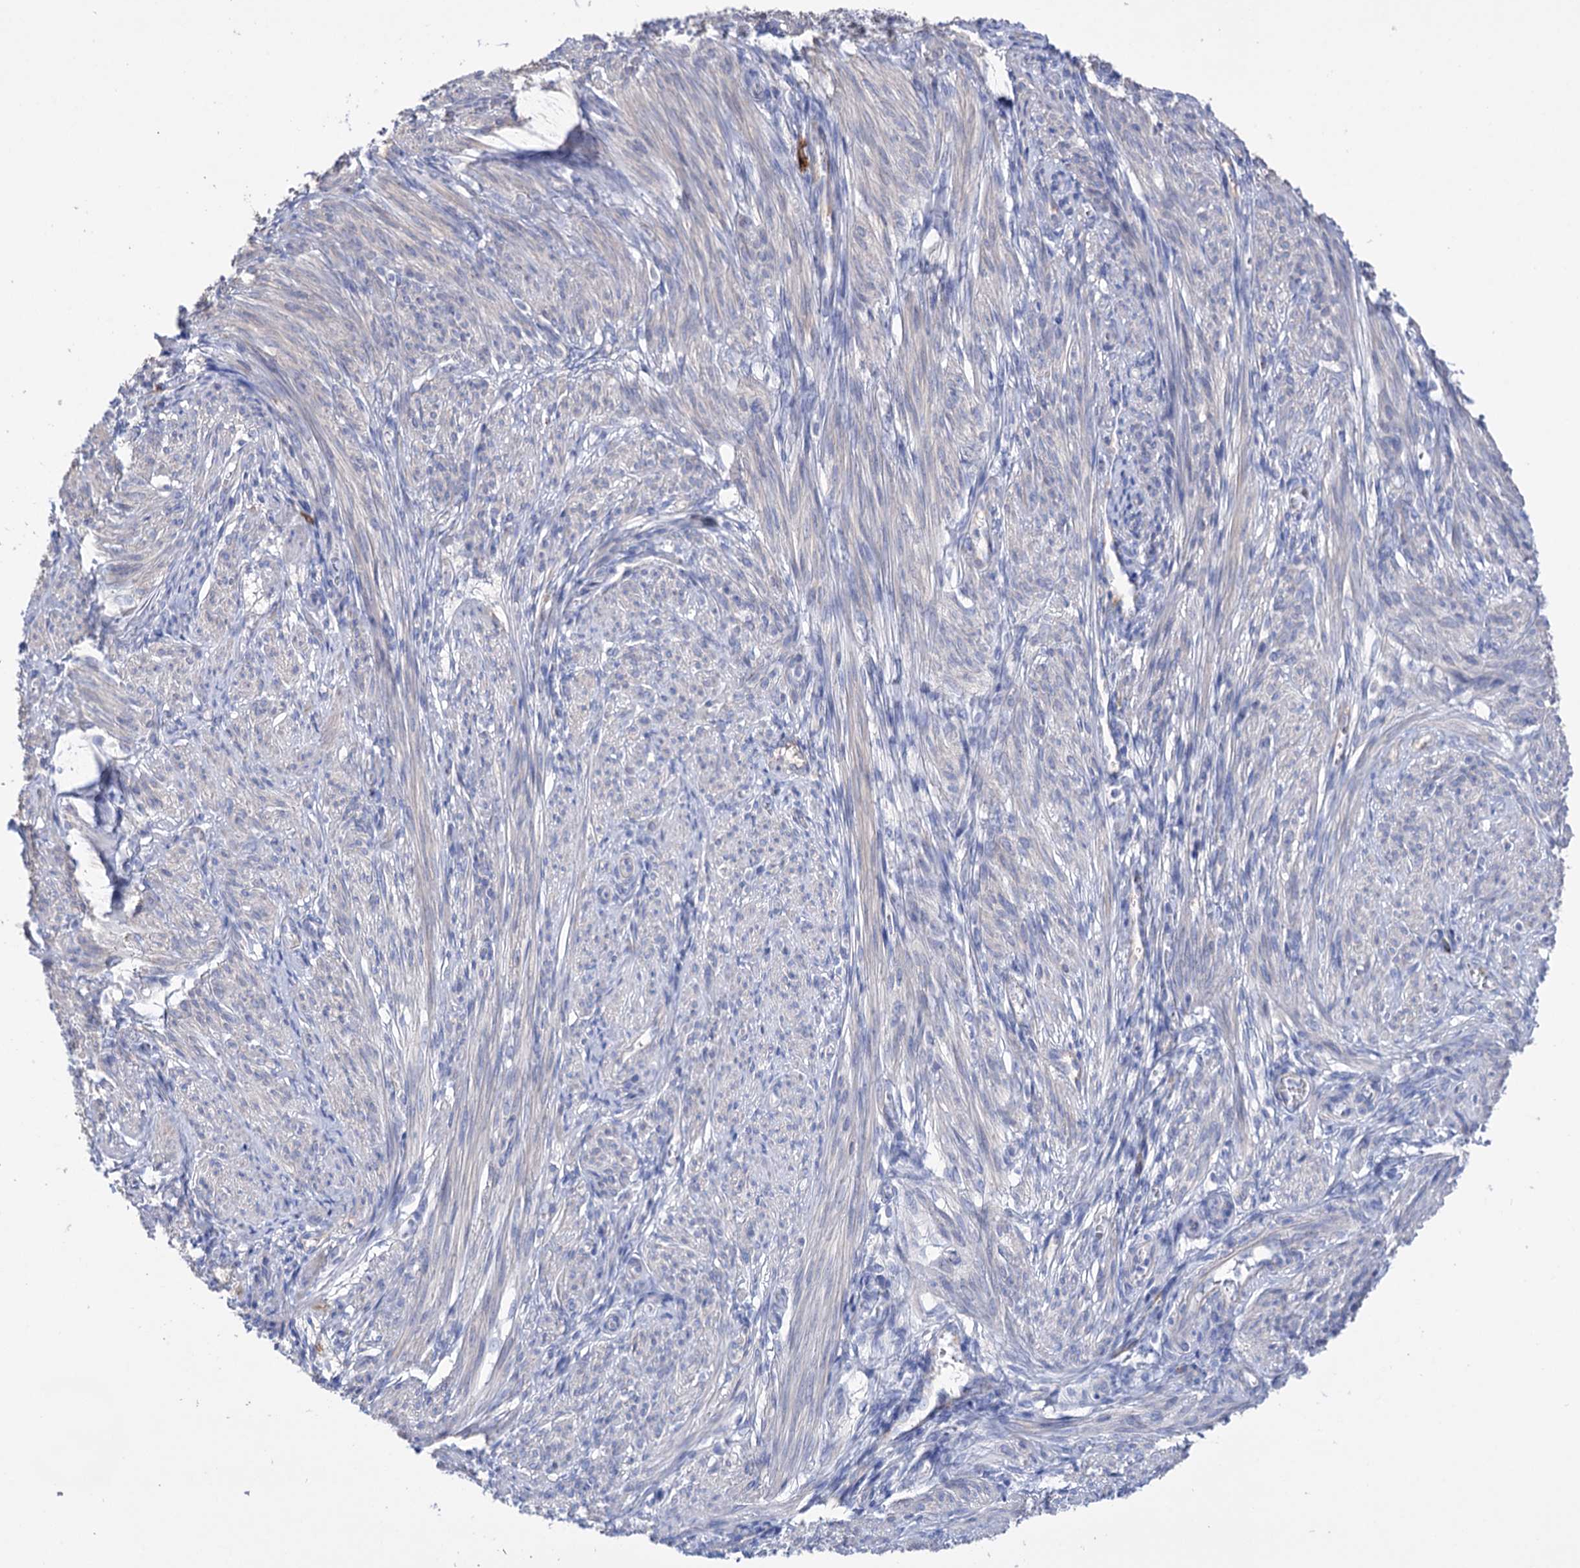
{"staining": {"intensity": "negative", "quantity": "none", "location": "none"}, "tissue": "smooth muscle", "cell_type": "Smooth muscle cells", "image_type": "normal", "snomed": [{"axis": "morphology", "description": "Normal tissue, NOS"}, {"axis": "topography", "description": "Smooth muscle"}], "caption": "Immunohistochemistry image of unremarkable human smooth muscle stained for a protein (brown), which reveals no staining in smooth muscle cells. (Immunohistochemistry, brightfield microscopy, high magnification).", "gene": "BBS4", "patient": {"sex": "female", "age": 39}}